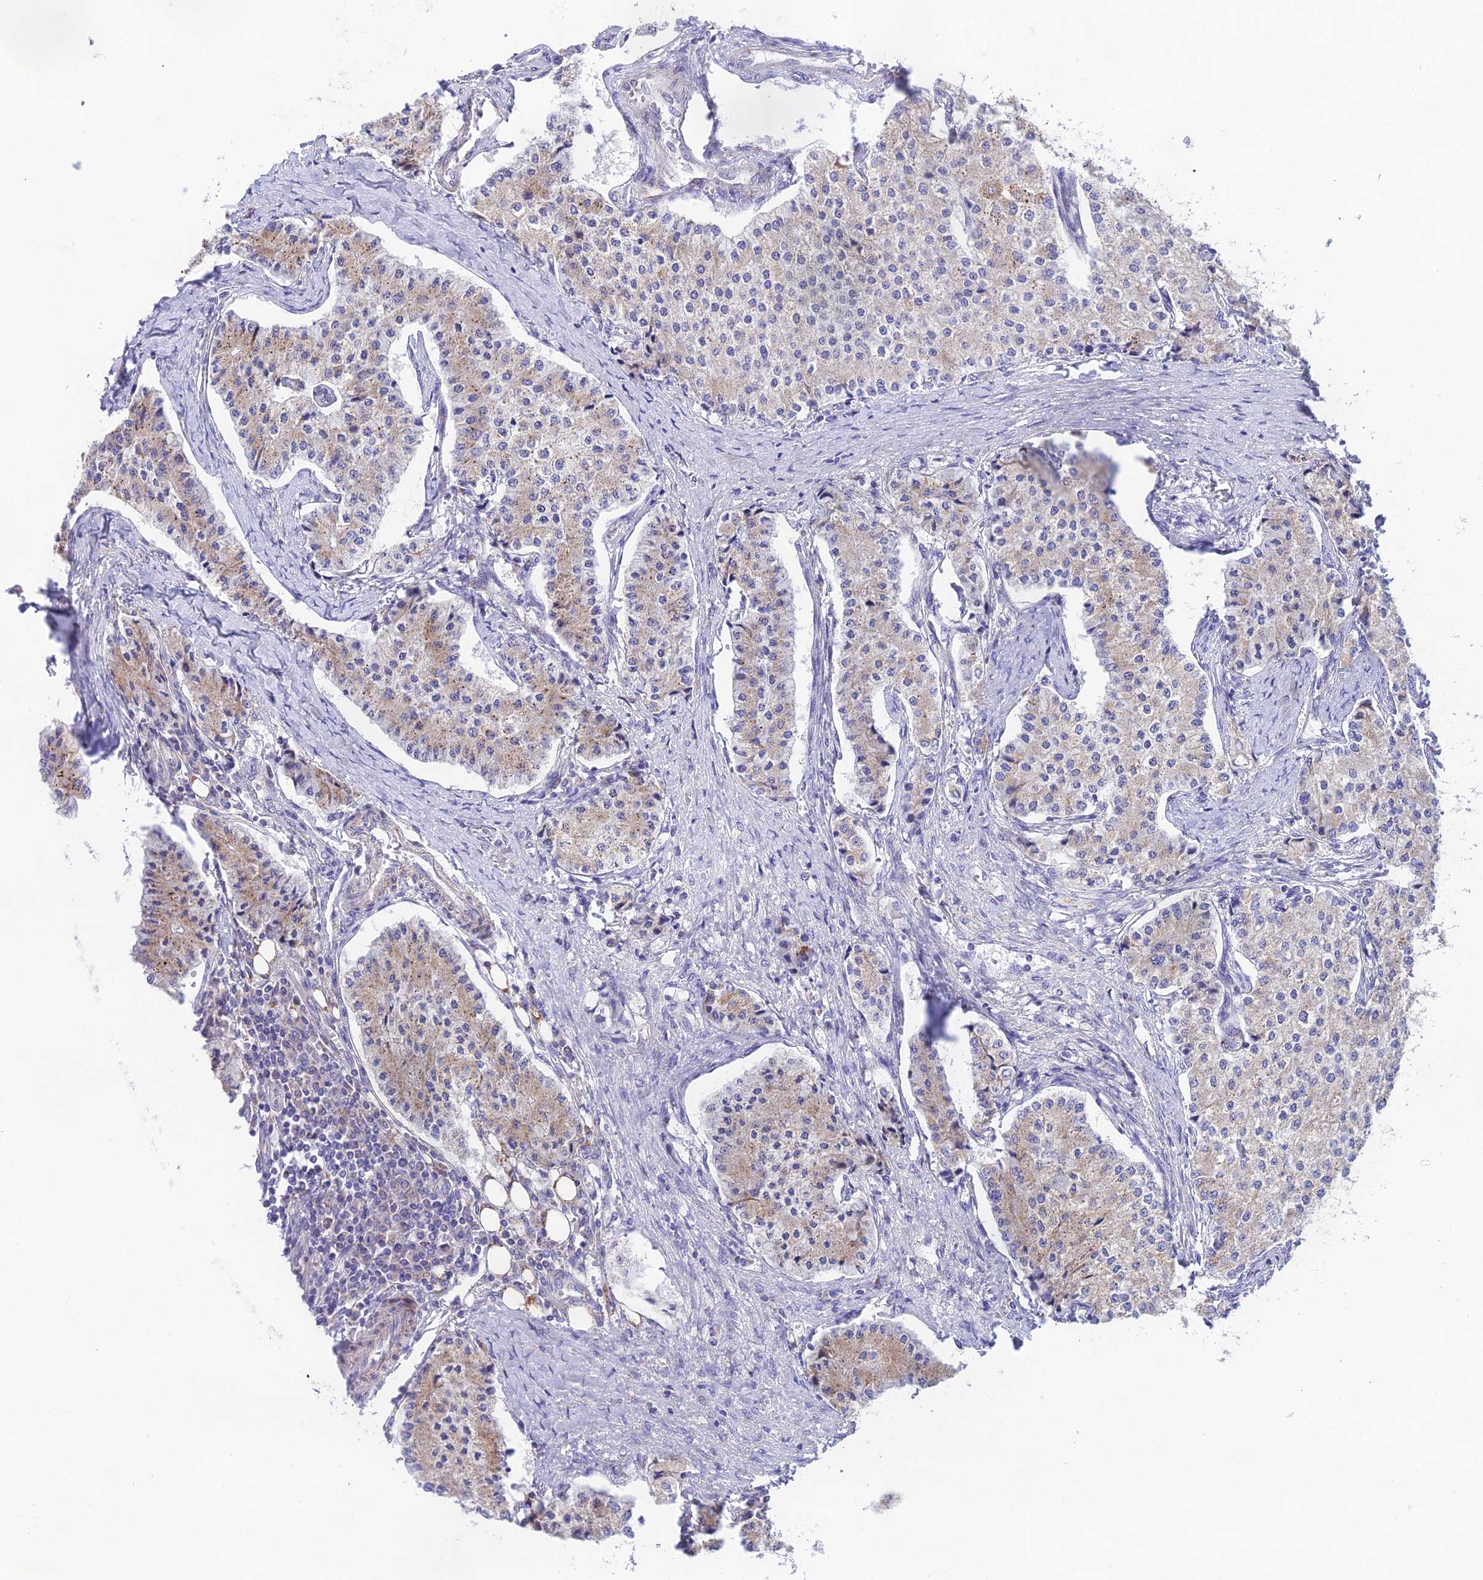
{"staining": {"intensity": "weak", "quantity": "25%-75%", "location": "cytoplasmic/membranous"}, "tissue": "carcinoid", "cell_type": "Tumor cells", "image_type": "cancer", "snomed": [{"axis": "morphology", "description": "Carcinoid, malignant, NOS"}, {"axis": "topography", "description": "Colon"}], "caption": "A photomicrograph showing weak cytoplasmic/membranous expression in about 25%-75% of tumor cells in carcinoid, as visualized by brown immunohistochemical staining.", "gene": "HSDL2", "patient": {"sex": "female", "age": 52}}